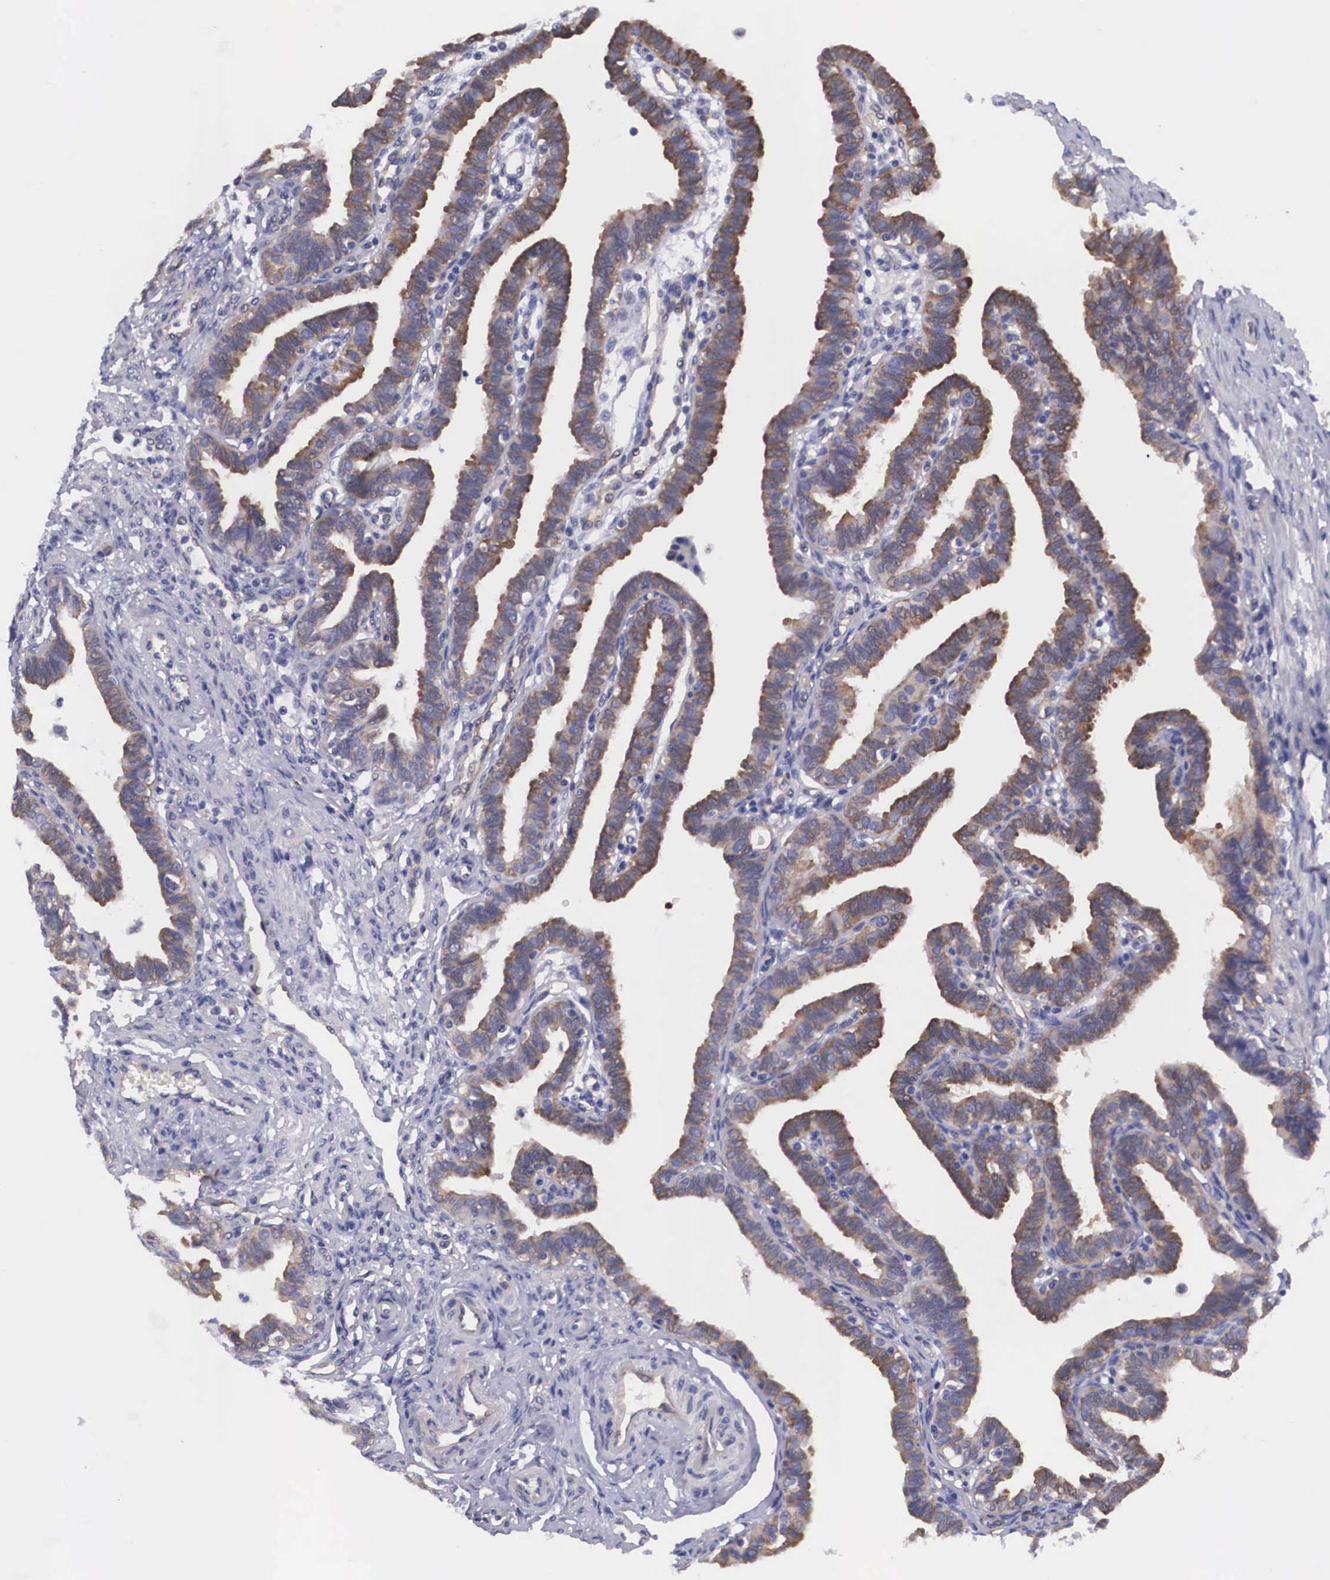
{"staining": {"intensity": "moderate", "quantity": "25%-75%", "location": "cytoplasmic/membranous"}, "tissue": "fallopian tube", "cell_type": "Glandular cells", "image_type": "normal", "snomed": [{"axis": "morphology", "description": "Normal tissue, NOS"}, {"axis": "topography", "description": "Fallopian tube"}], "caption": "Moderate cytoplasmic/membranous protein positivity is present in about 25%-75% of glandular cells in fallopian tube.", "gene": "BCAR1", "patient": {"sex": "female", "age": 41}}